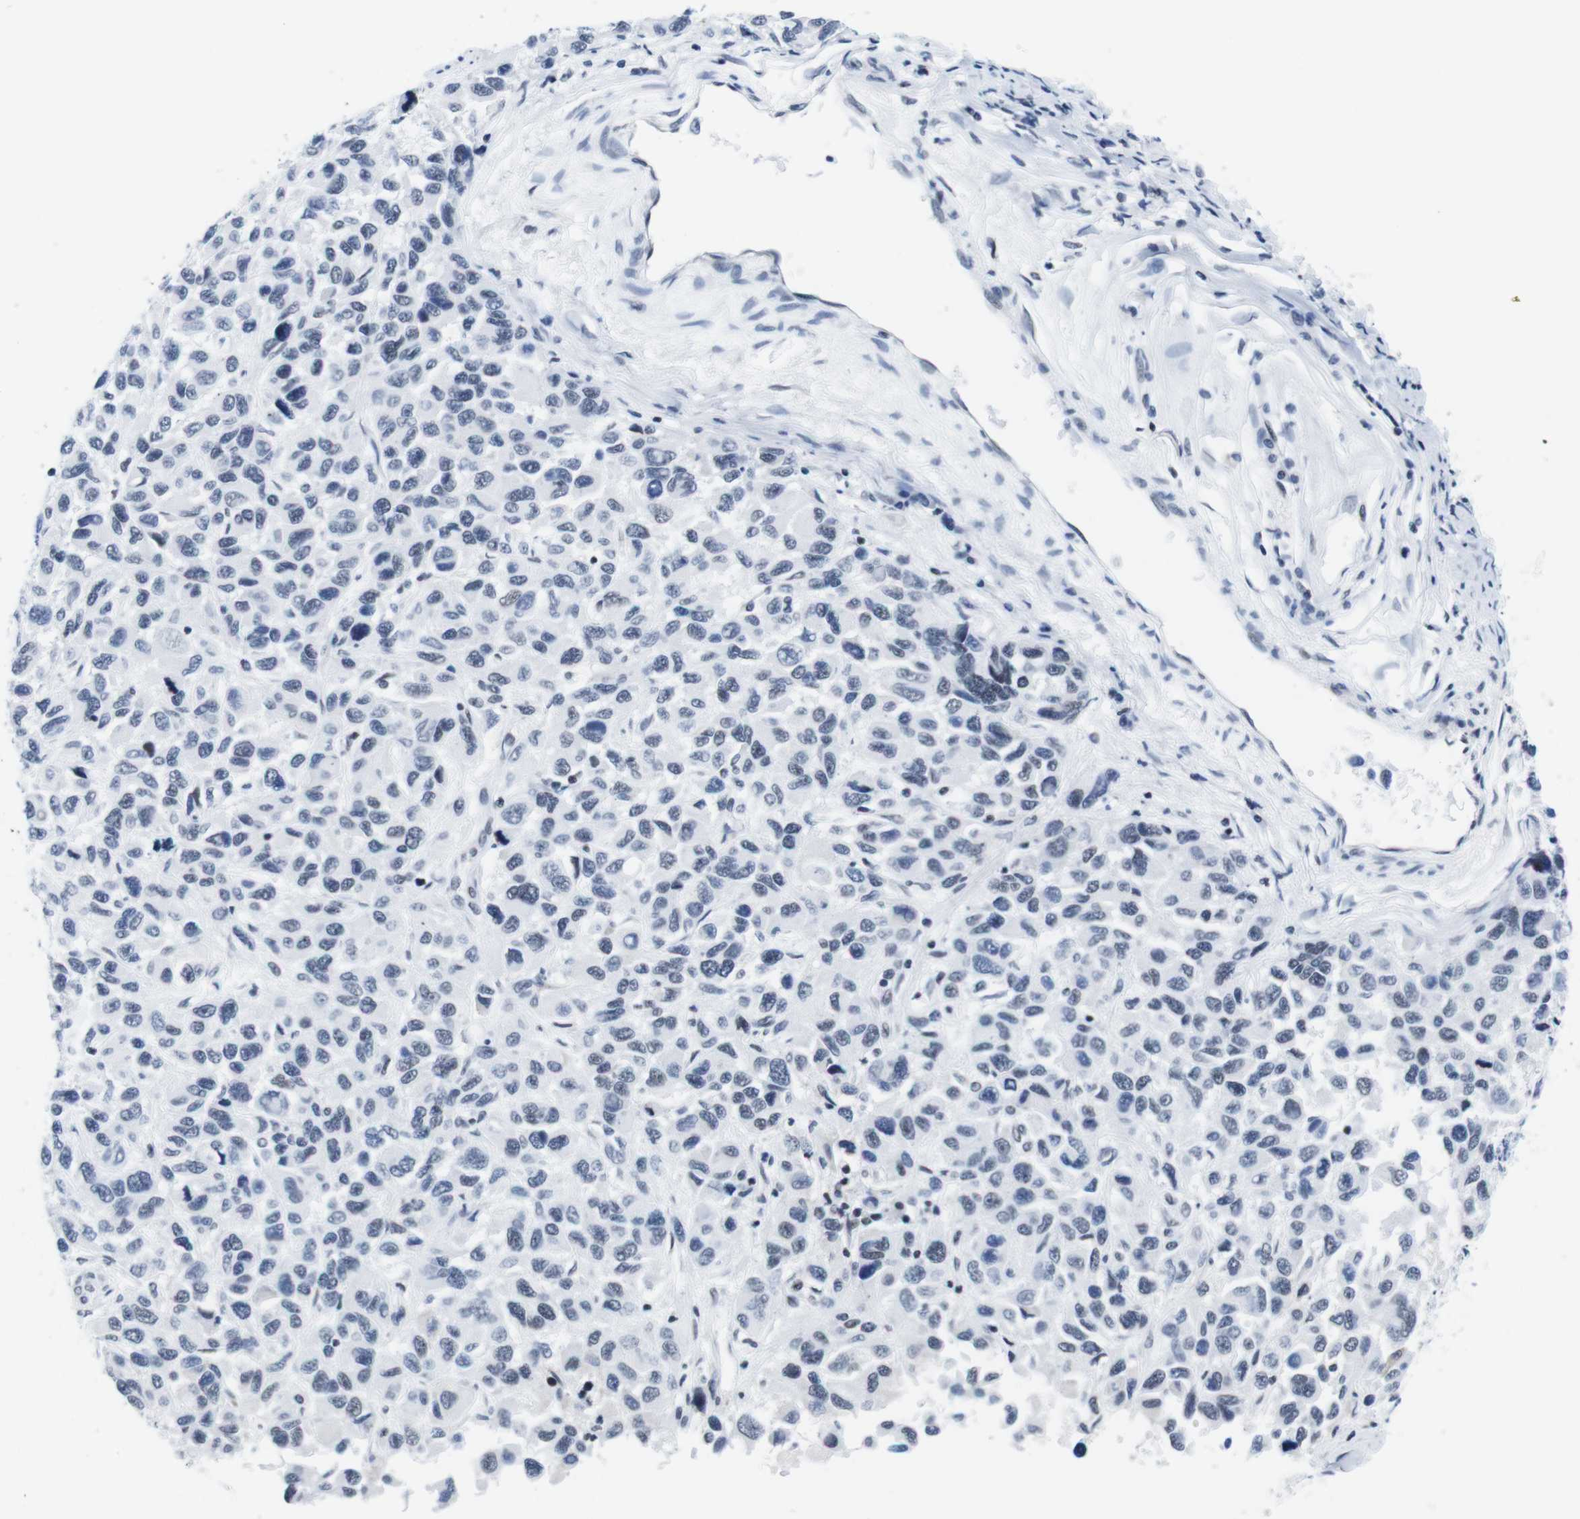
{"staining": {"intensity": "weak", "quantity": "25%-75%", "location": "nuclear"}, "tissue": "melanoma", "cell_type": "Tumor cells", "image_type": "cancer", "snomed": [{"axis": "morphology", "description": "Malignant melanoma, NOS"}, {"axis": "topography", "description": "Skin"}], "caption": "This histopathology image shows malignant melanoma stained with IHC to label a protein in brown. The nuclear of tumor cells show weak positivity for the protein. Nuclei are counter-stained blue.", "gene": "IFI16", "patient": {"sex": "male", "age": 53}}